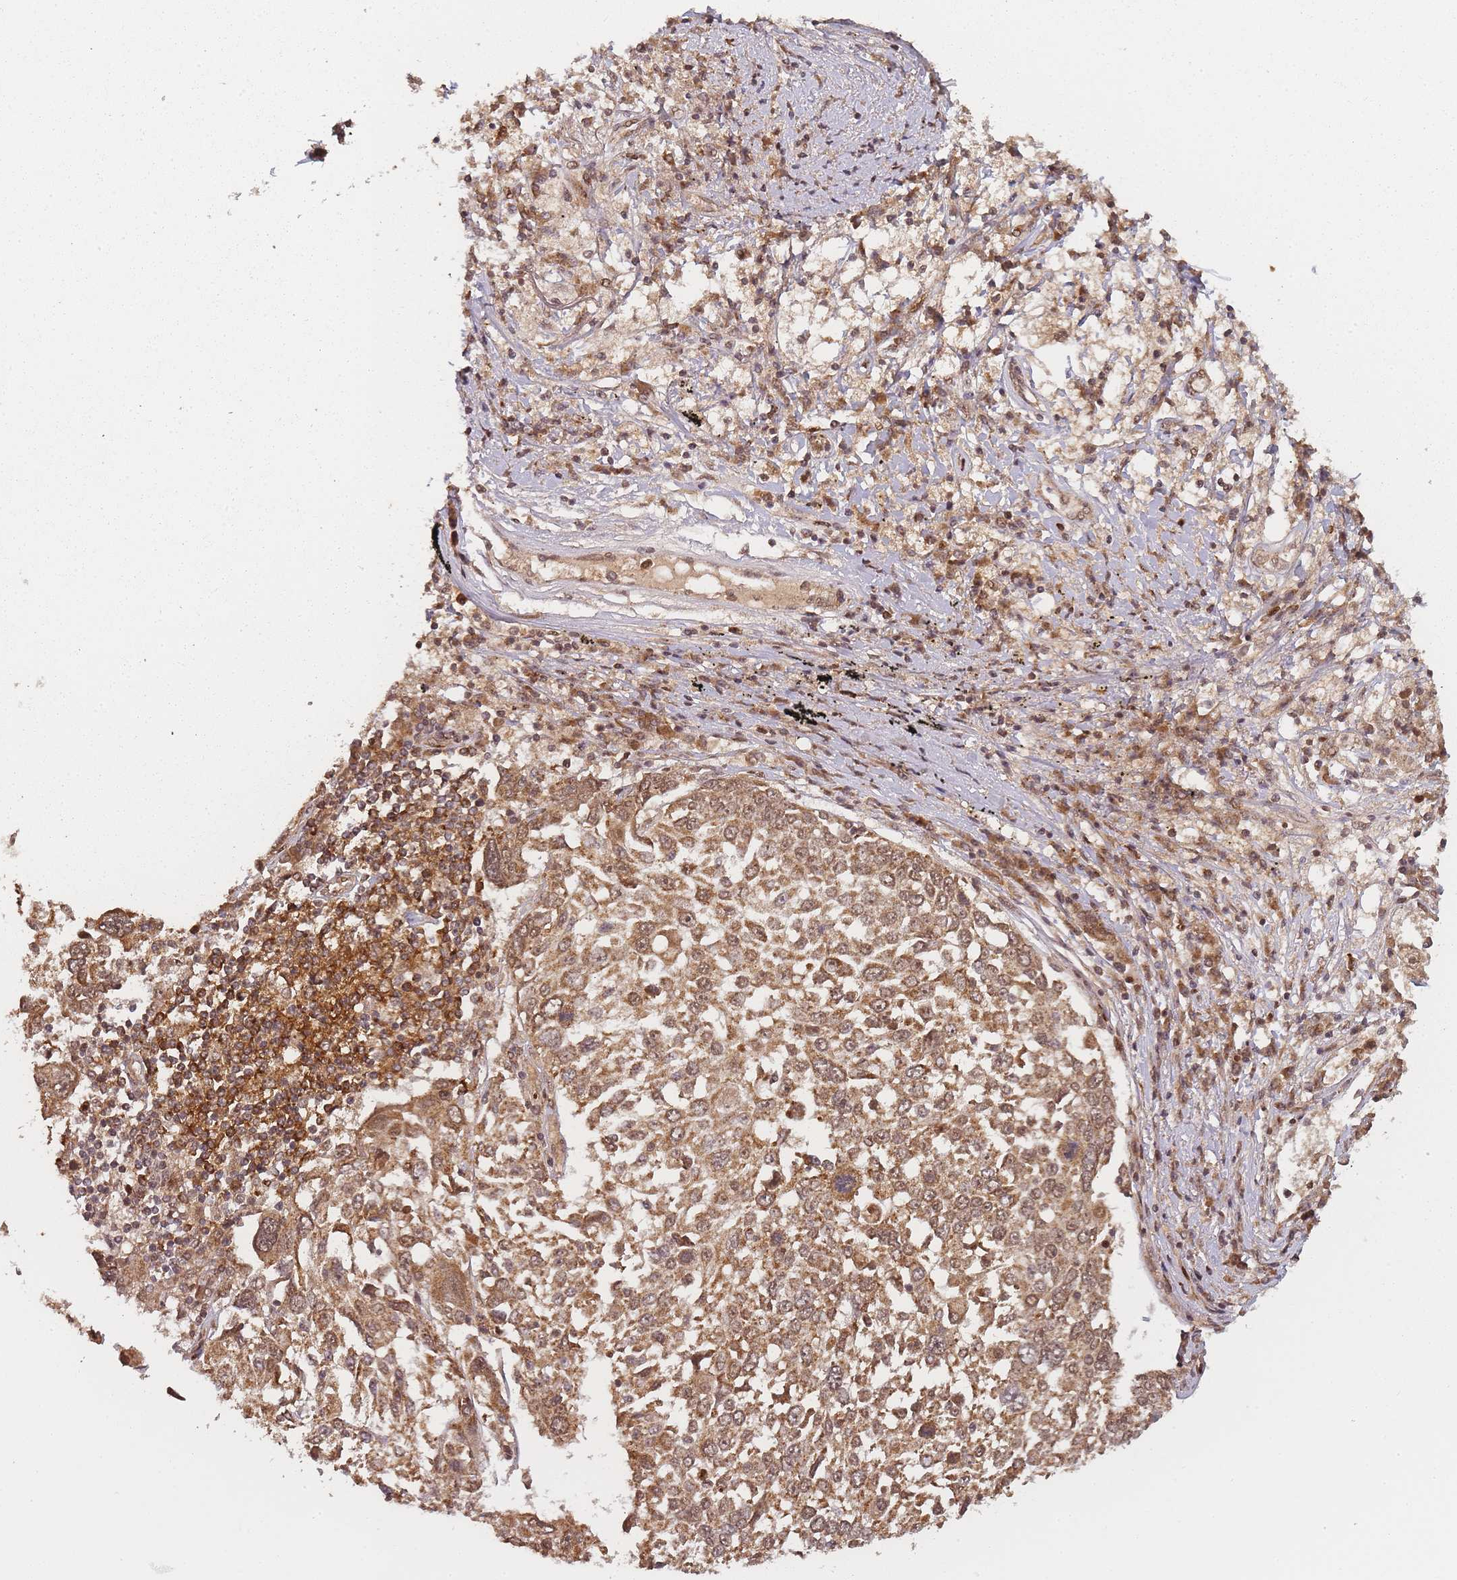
{"staining": {"intensity": "moderate", "quantity": ">75%", "location": "cytoplasmic/membranous,nuclear"}, "tissue": "lung cancer", "cell_type": "Tumor cells", "image_type": "cancer", "snomed": [{"axis": "morphology", "description": "Squamous cell carcinoma, NOS"}, {"axis": "topography", "description": "Lung"}], "caption": "Immunohistochemical staining of human lung cancer shows medium levels of moderate cytoplasmic/membranous and nuclear expression in about >75% of tumor cells.", "gene": "ZNF497", "patient": {"sex": "male", "age": 65}}